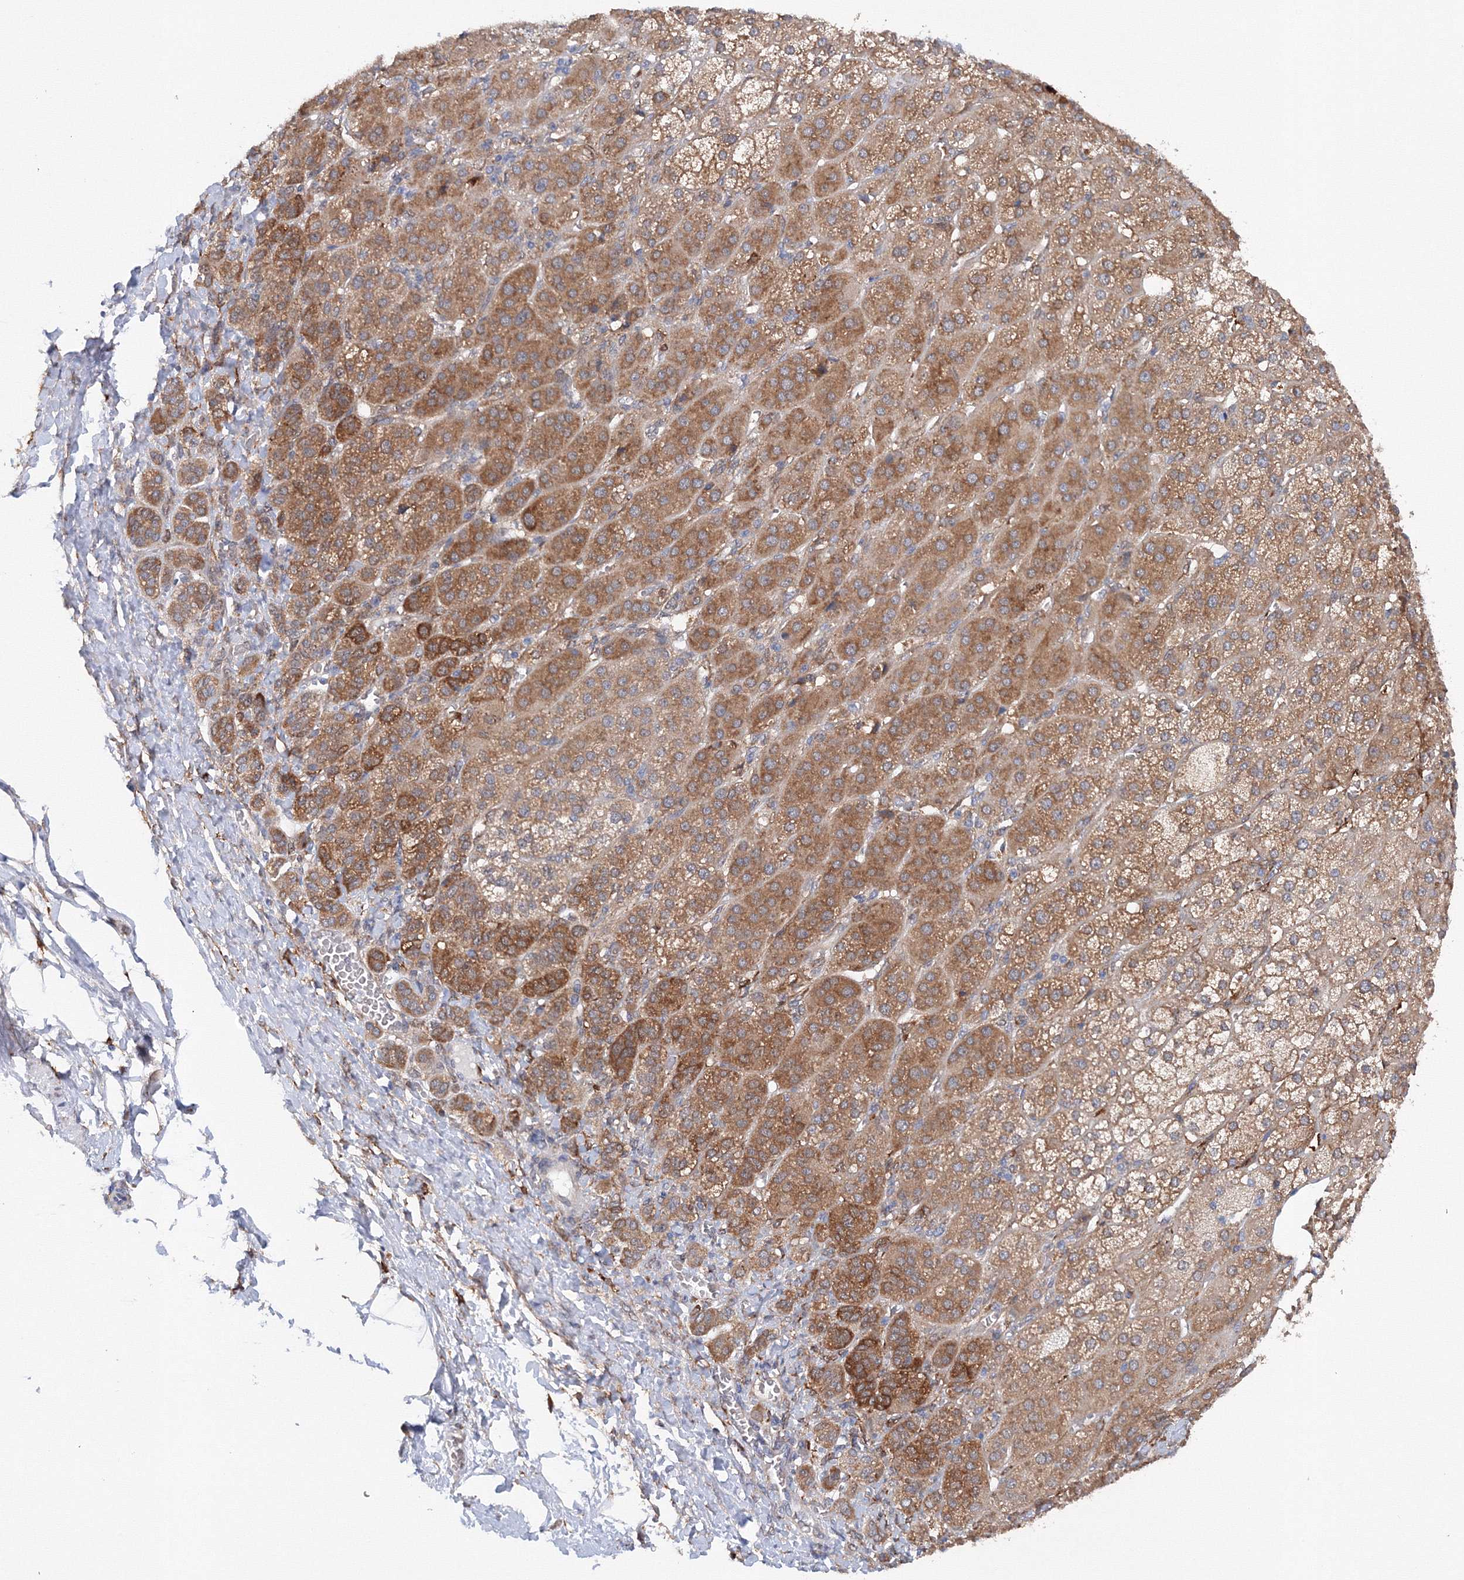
{"staining": {"intensity": "moderate", "quantity": "25%-75%", "location": "cytoplasmic/membranous"}, "tissue": "adrenal gland", "cell_type": "Glandular cells", "image_type": "normal", "snomed": [{"axis": "morphology", "description": "Normal tissue, NOS"}, {"axis": "topography", "description": "Adrenal gland"}], "caption": "Moderate cytoplasmic/membranous expression is present in approximately 25%-75% of glandular cells in normal adrenal gland. The staining is performed using DAB brown chromogen to label protein expression. The nuclei are counter-stained blue using hematoxylin.", "gene": "DIS3L2", "patient": {"sex": "female", "age": 57}}